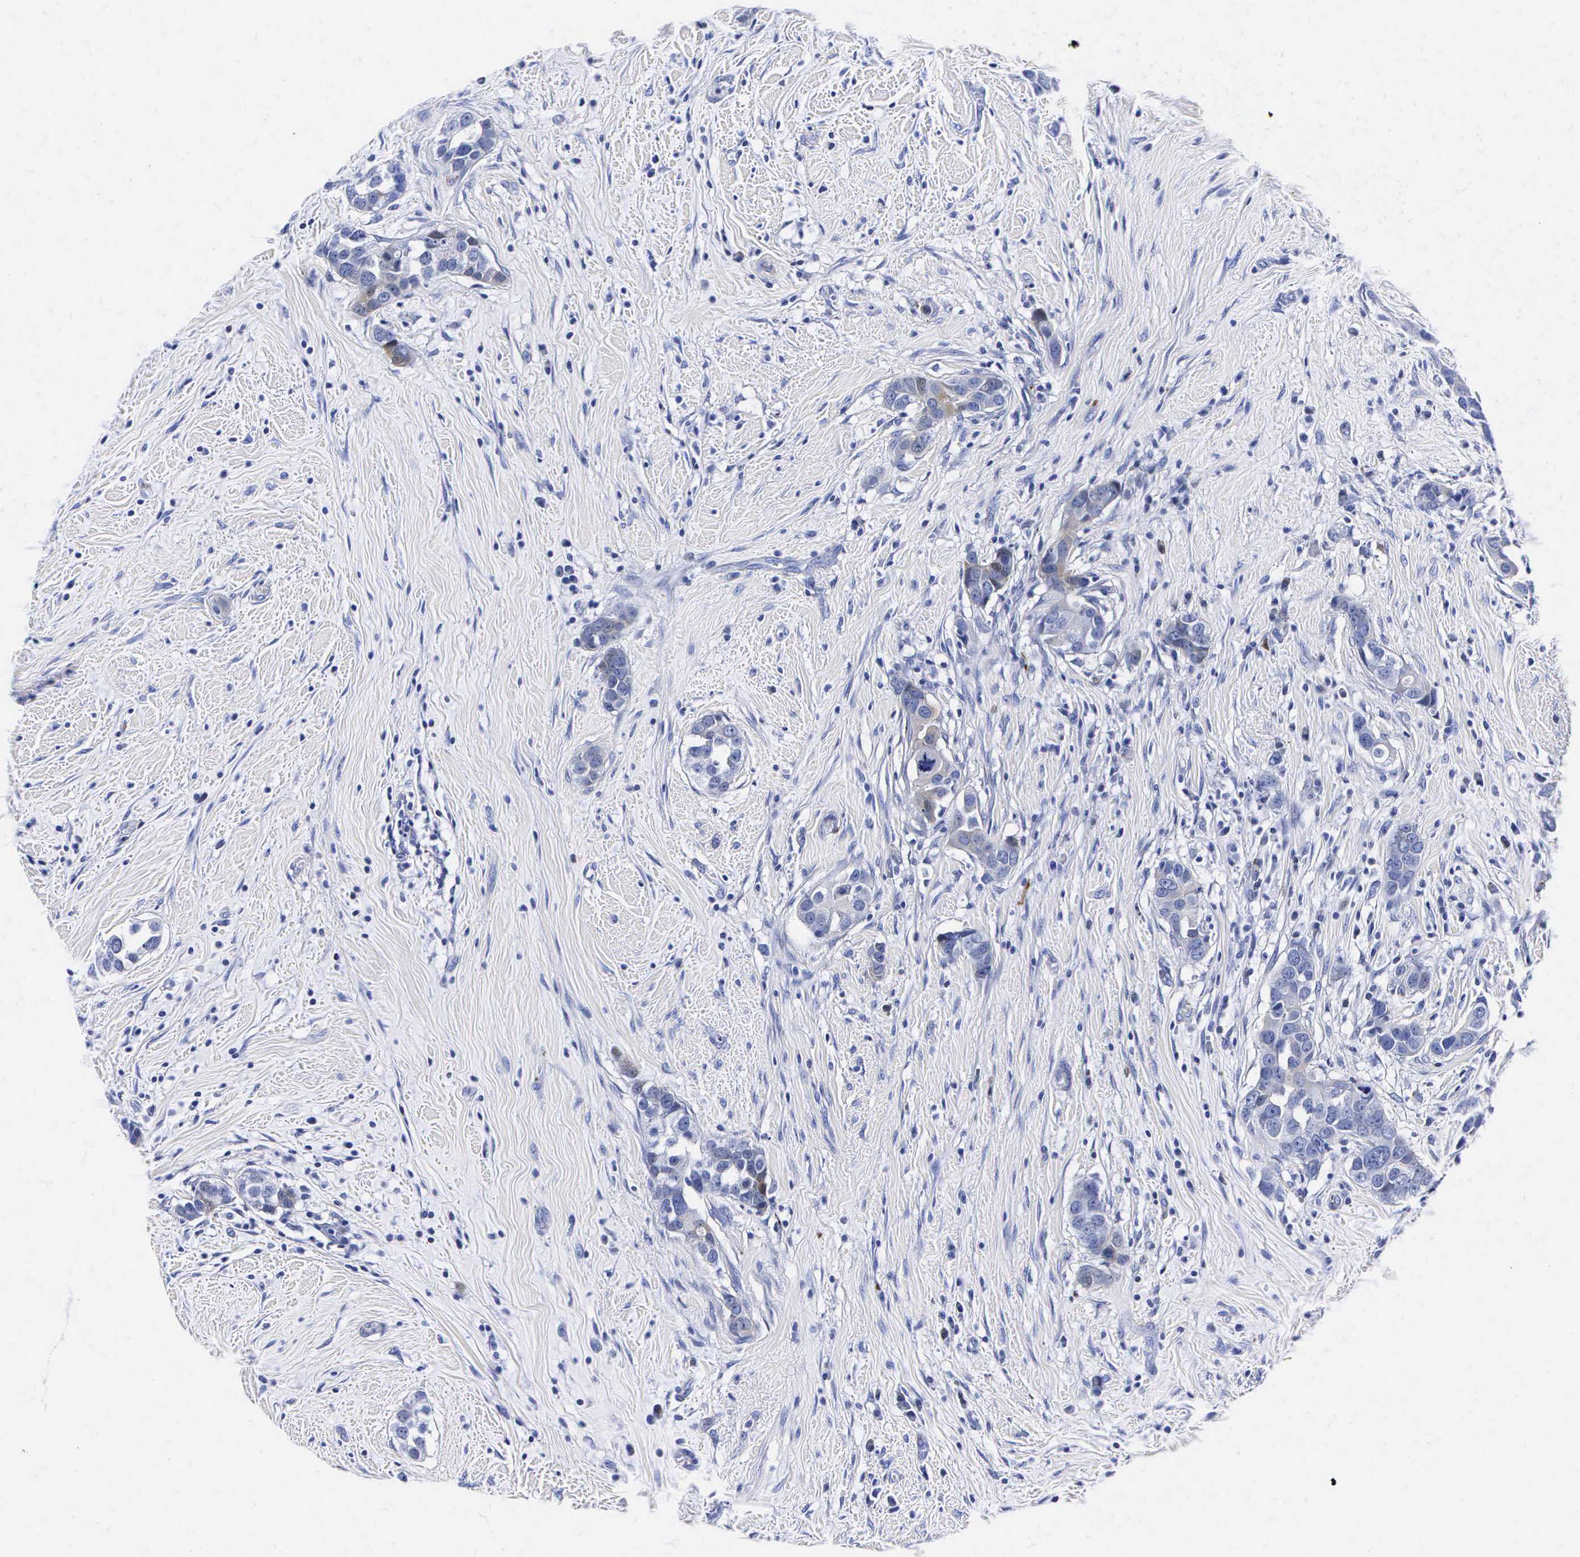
{"staining": {"intensity": "negative", "quantity": "none", "location": "none"}, "tissue": "breast cancer", "cell_type": "Tumor cells", "image_type": "cancer", "snomed": [{"axis": "morphology", "description": "Duct carcinoma"}, {"axis": "topography", "description": "Breast"}], "caption": "Tumor cells are negative for brown protein staining in infiltrating ductal carcinoma (breast).", "gene": "ENO2", "patient": {"sex": "female", "age": 55}}